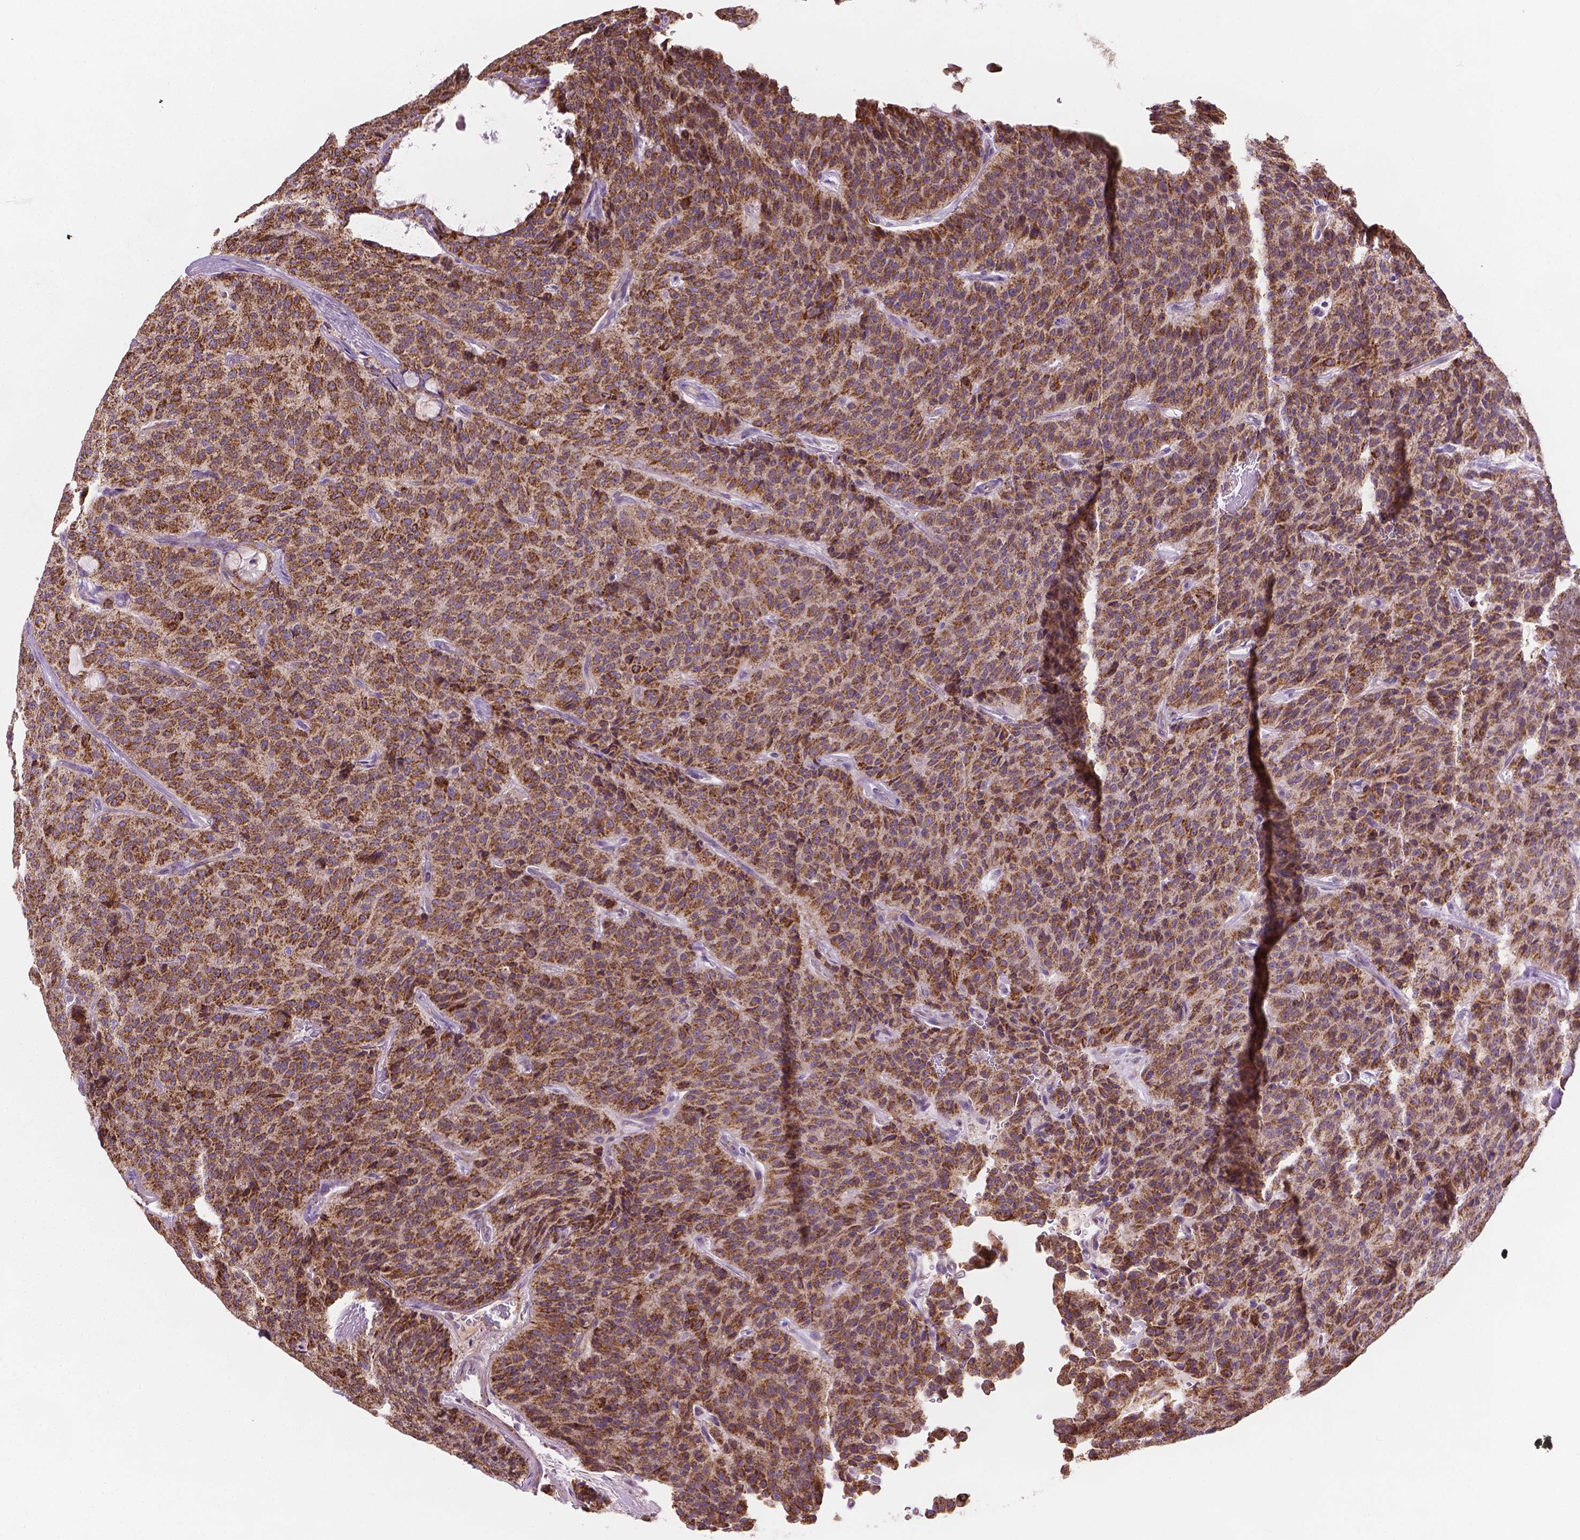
{"staining": {"intensity": "strong", "quantity": ">75%", "location": "cytoplasmic/membranous"}, "tissue": "carcinoid", "cell_type": "Tumor cells", "image_type": "cancer", "snomed": [{"axis": "morphology", "description": "Carcinoid, malignant, NOS"}, {"axis": "topography", "description": "Lung"}], "caption": "Protein expression analysis of carcinoid exhibits strong cytoplasmic/membranous expression in about >75% of tumor cells.", "gene": "PIBF1", "patient": {"sex": "male", "age": 71}}